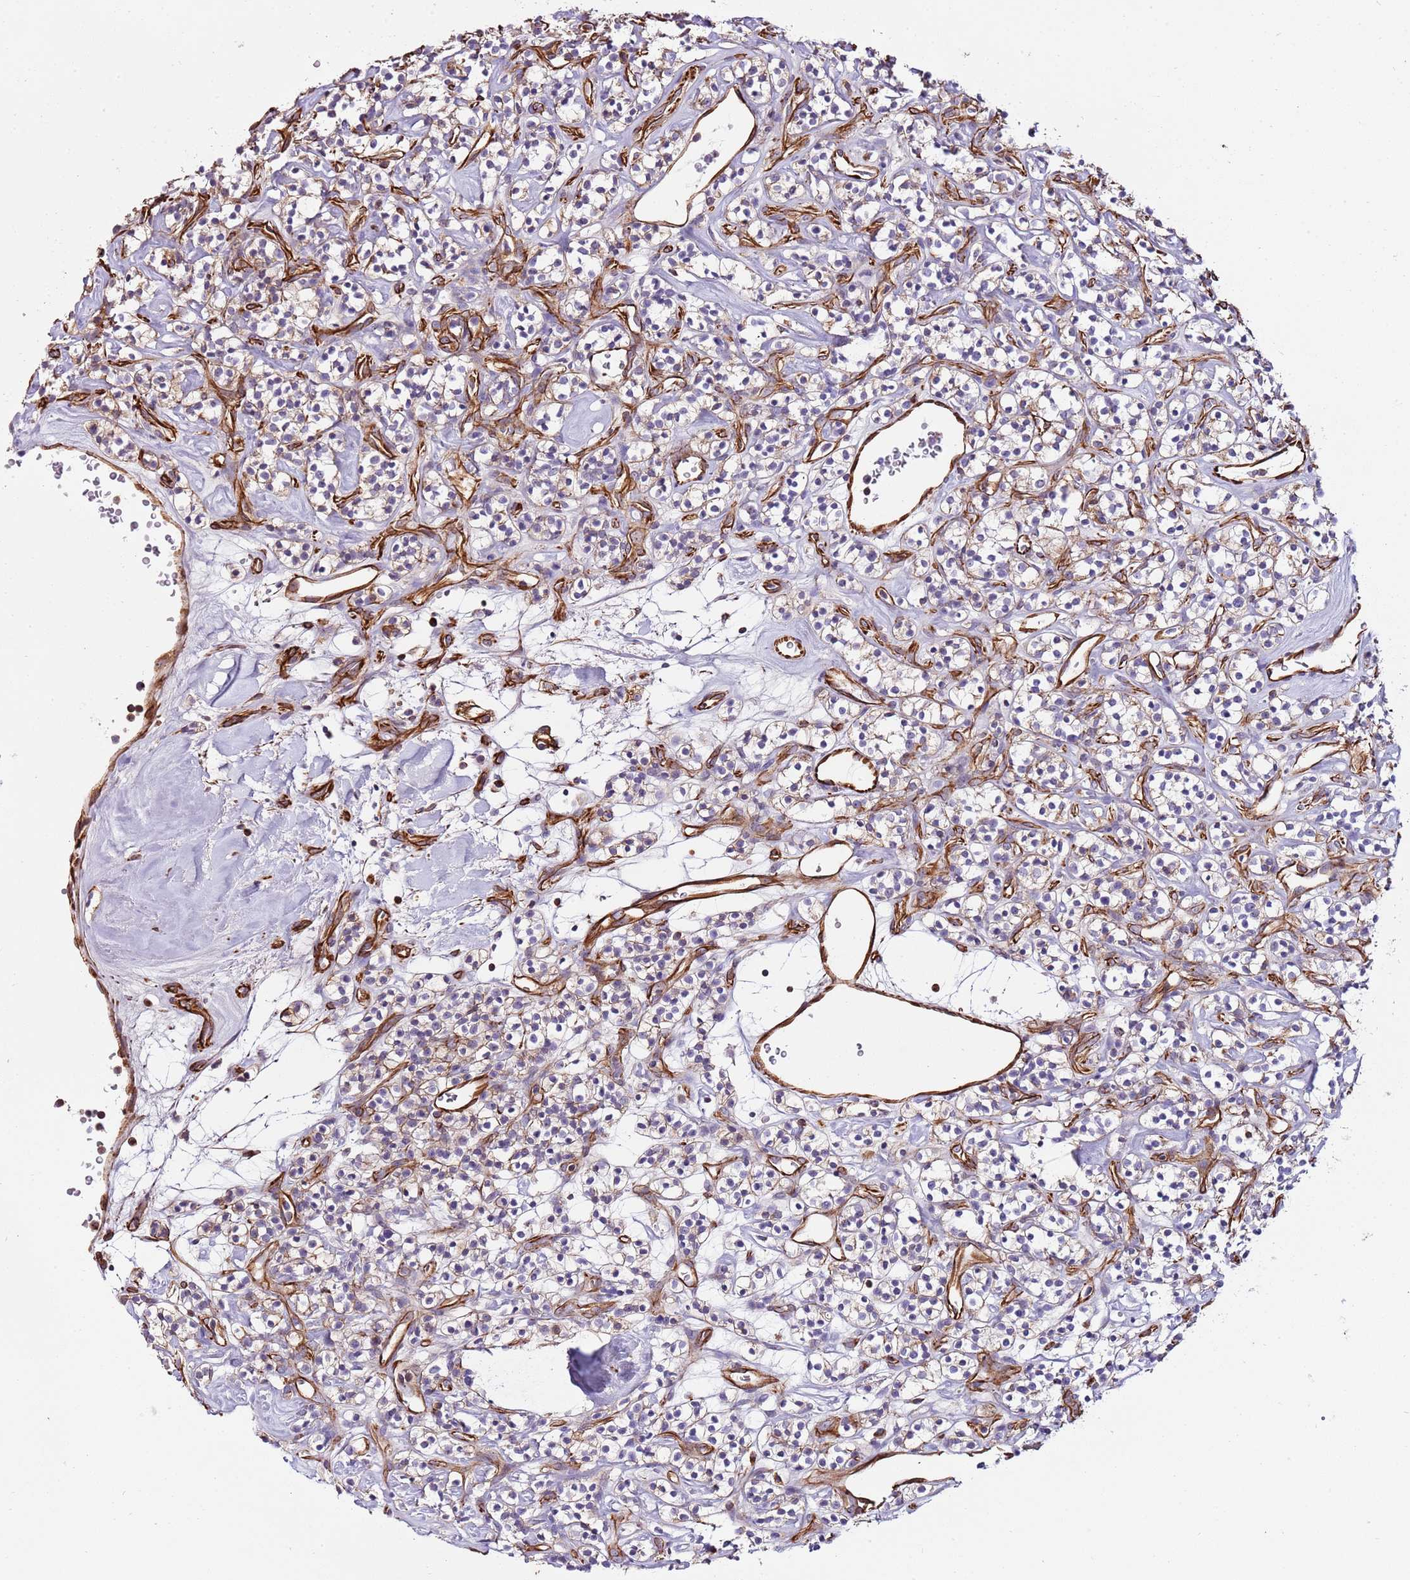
{"staining": {"intensity": "negative", "quantity": "none", "location": "none"}, "tissue": "renal cancer", "cell_type": "Tumor cells", "image_type": "cancer", "snomed": [{"axis": "morphology", "description": "Adenocarcinoma, NOS"}, {"axis": "topography", "description": "Kidney"}], "caption": "Immunohistochemical staining of human renal adenocarcinoma exhibits no significant positivity in tumor cells.", "gene": "ZNF786", "patient": {"sex": "male", "age": 77}}